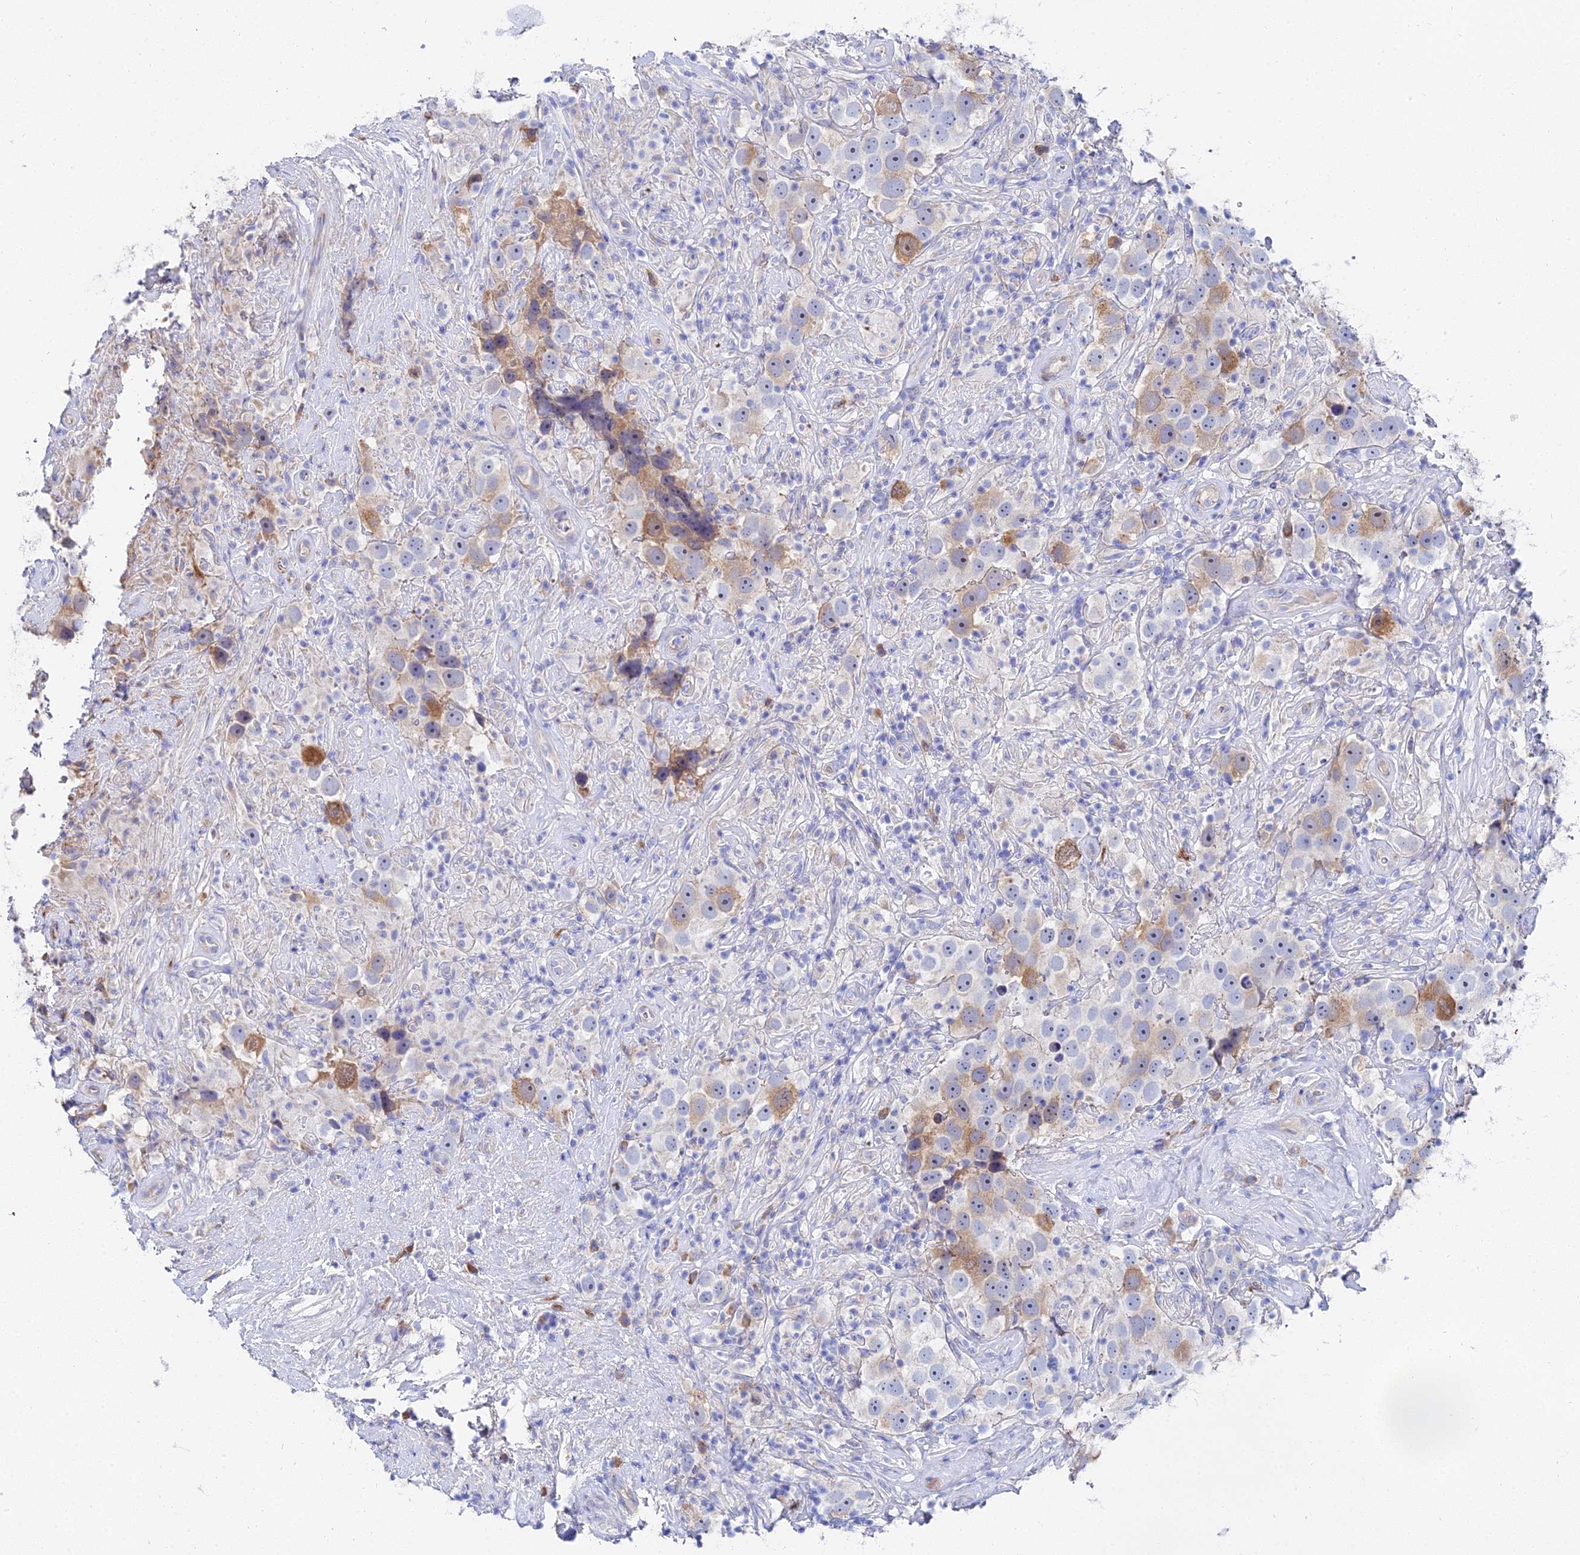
{"staining": {"intensity": "moderate", "quantity": "<25%", "location": "cytoplasmic/membranous"}, "tissue": "testis cancer", "cell_type": "Tumor cells", "image_type": "cancer", "snomed": [{"axis": "morphology", "description": "Seminoma, NOS"}, {"axis": "topography", "description": "Testis"}], "caption": "This micrograph displays seminoma (testis) stained with IHC to label a protein in brown. The cytoplasmic/membranous of tumor cells show moderate positivity for the protein. Nuclei are counter-stained blue.", "gene": "PTTG1", "patient": {"sex": "male", "age": 49}}